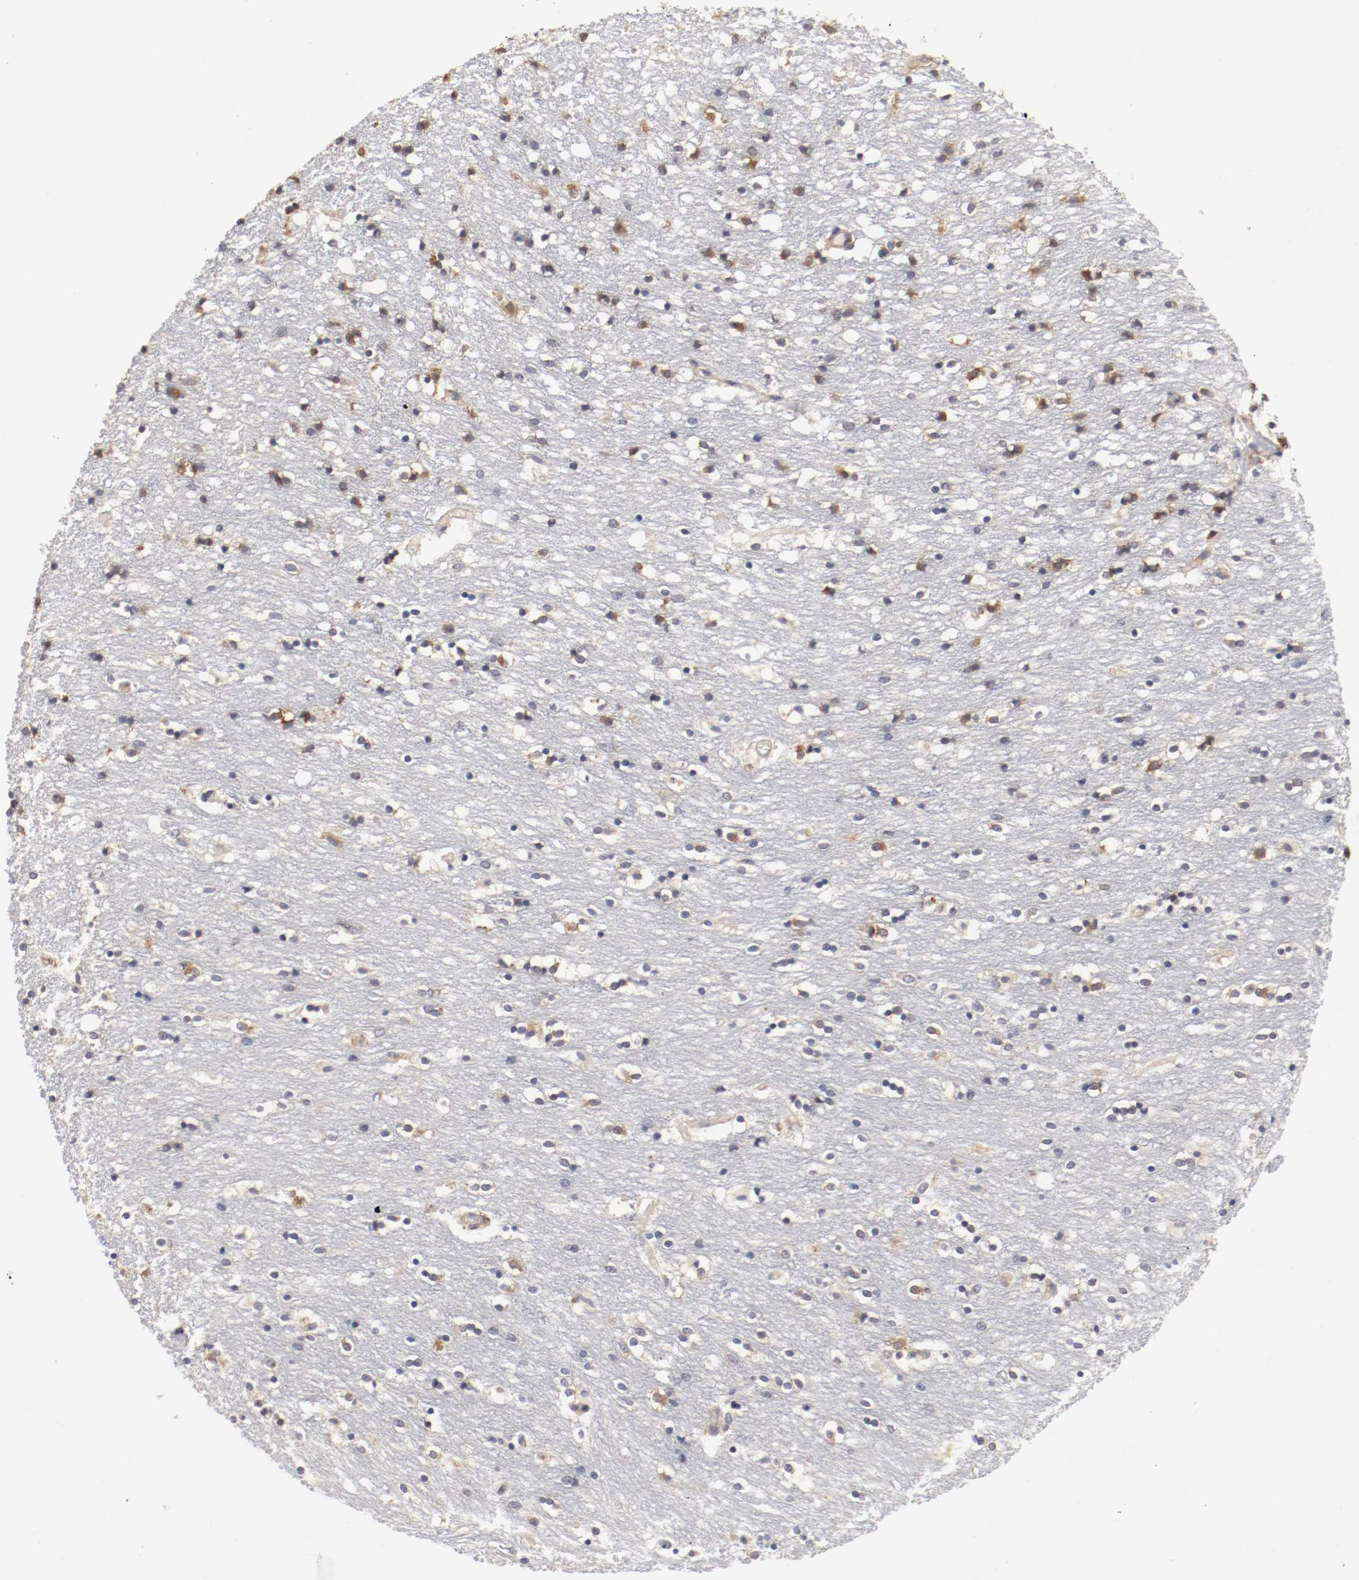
{"staining": {"intensity": "moderate", "quantity": "25%-75%", "location": "cytoplasmic/membranous"}, "tissue": "caudate", "cell_type": "Glial cells", "image_type": "normal", "snomed": [{"axis": "morphology", "description": "Normal tissue, NOS"}, {"axis": "topography", "description": "Lateral ventricle wall"}], "caption": "Protein staining of unremarkable caudate demonstrates moderate cytoplasmic/membranous expression in approximately 25%-75% of glial cells. The staining is performed using DAB brown chromogen to label protein expression. The nuclei are counter-stained blue using hematoxylin.", "gene": "FKBP3", "patient": {"sex": "female", "age": 54}}